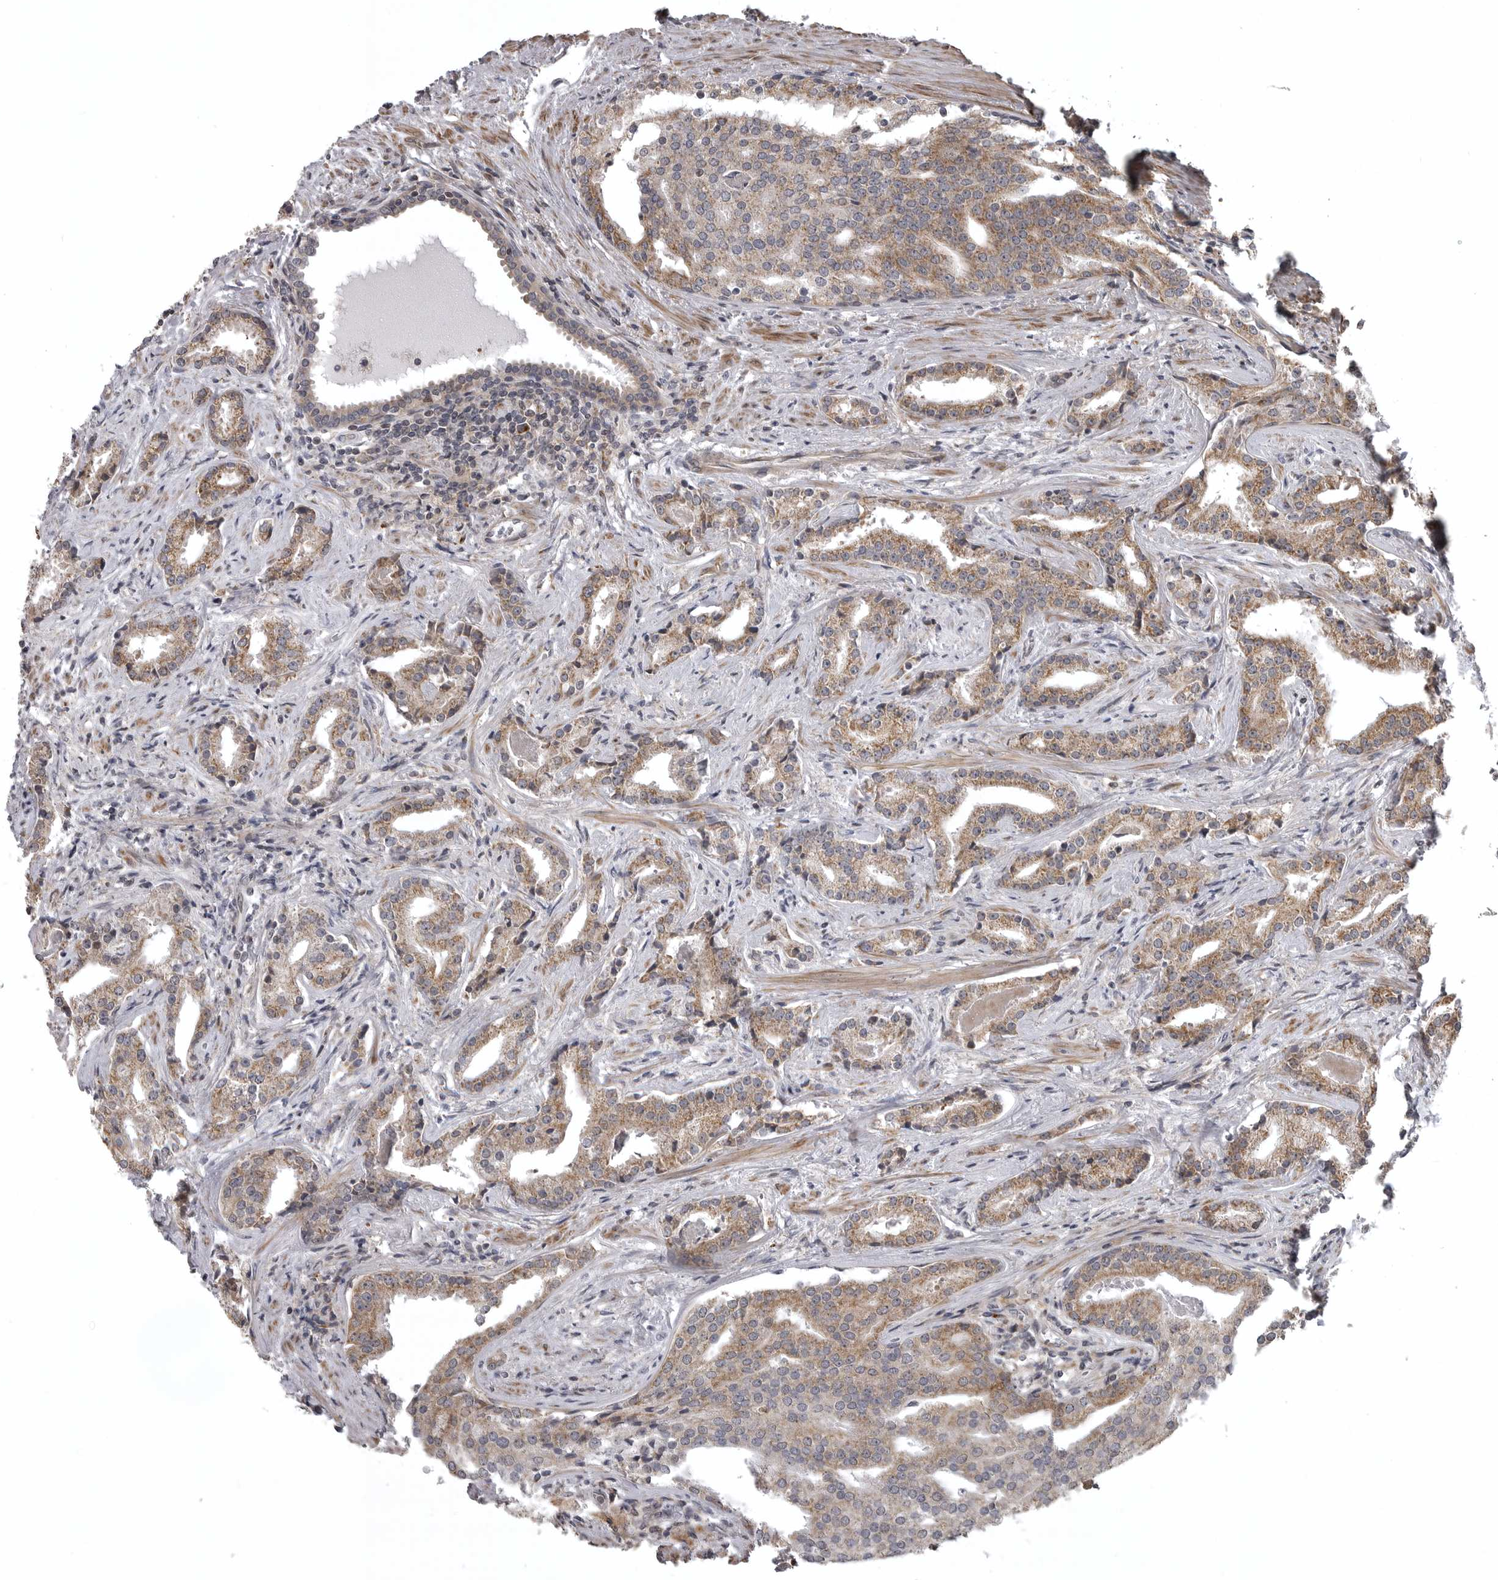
{"staining": {"intensity": "moderate", "quantity": ">75%", "location": "cytoplasmic/membranous"}, "tissue": "prostate cancer", "cell_type": "Tumor cells", "image_type": "cancer", "snomed": [{"axis": "morphology", "description": "Adenocarcinoma, Low grade"}, {"axis": "topography", "description": "Prostate"}], "caption": "This histopathology image demonstrates IHC staining of human prostate adenocarcinoma (low-grade), with medium moderate cytoplasmic/membranous expression in about >75% of tumor cells.", "gene": "ZNRF1", "patient": {"sex": "male", "age": 67}}